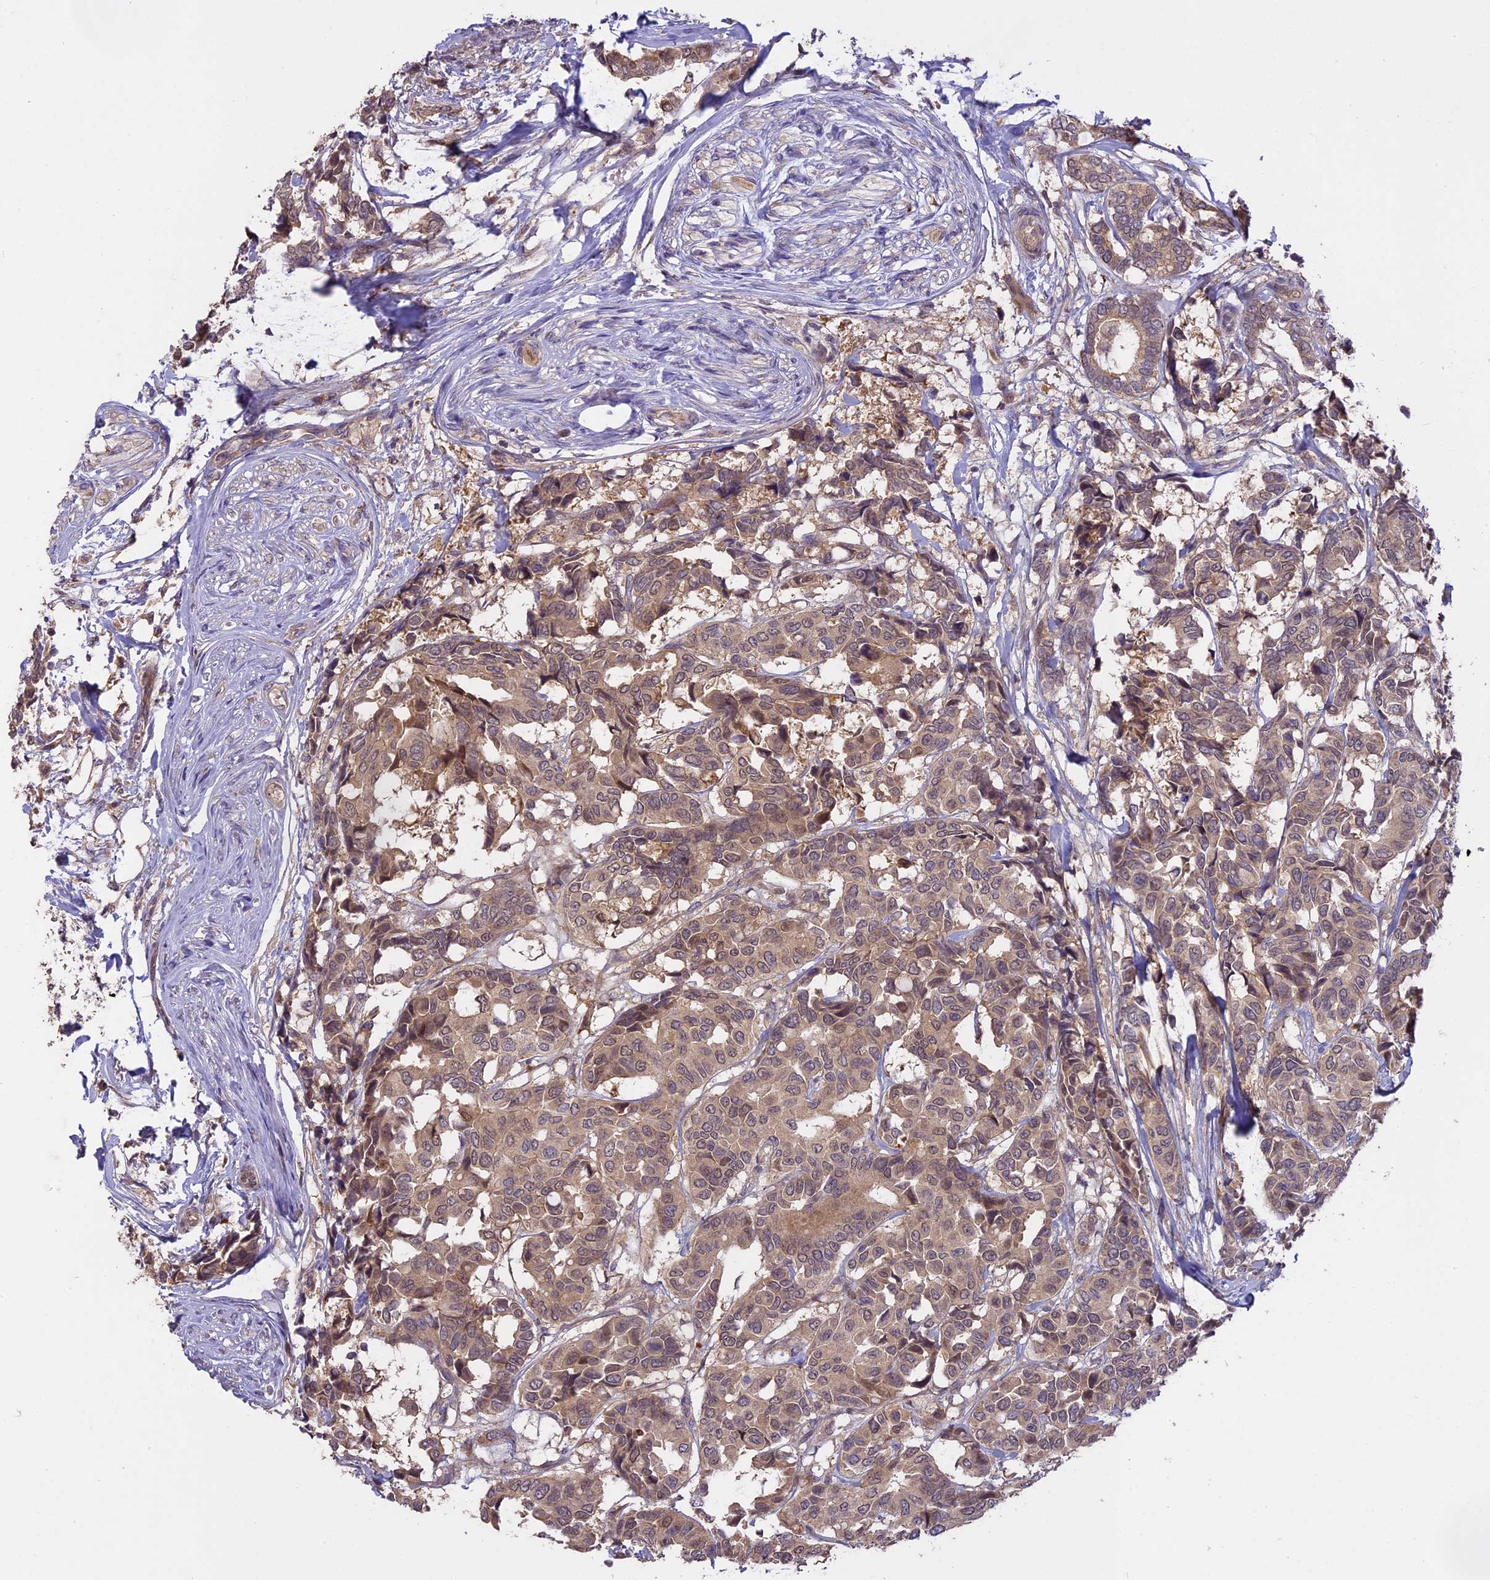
{"staining": {"intensity": "moderate", "quantity": "25%-75%", "location": "cytoplasmic/membranous,nuclear"}, "tissue": "breast cancer", "cell_type": "Tumor cells", "image_type": "cancer", "snomed": [{"axis": "morphology", "description": "Duct carcinoma"}, {"axis": "topography", "description": "Breast"}], "caption": "IHC (DAB (3,3'-diaminobenzidine)) staining of breast cancer (invasive ductal carcinoma) shows moderate cytoplasmic/membranous and nuclear protein expression in about 25%-75% of tumor cells.", "gene": "MEMO1", "patient": {"sex": "female", "age": 87}}